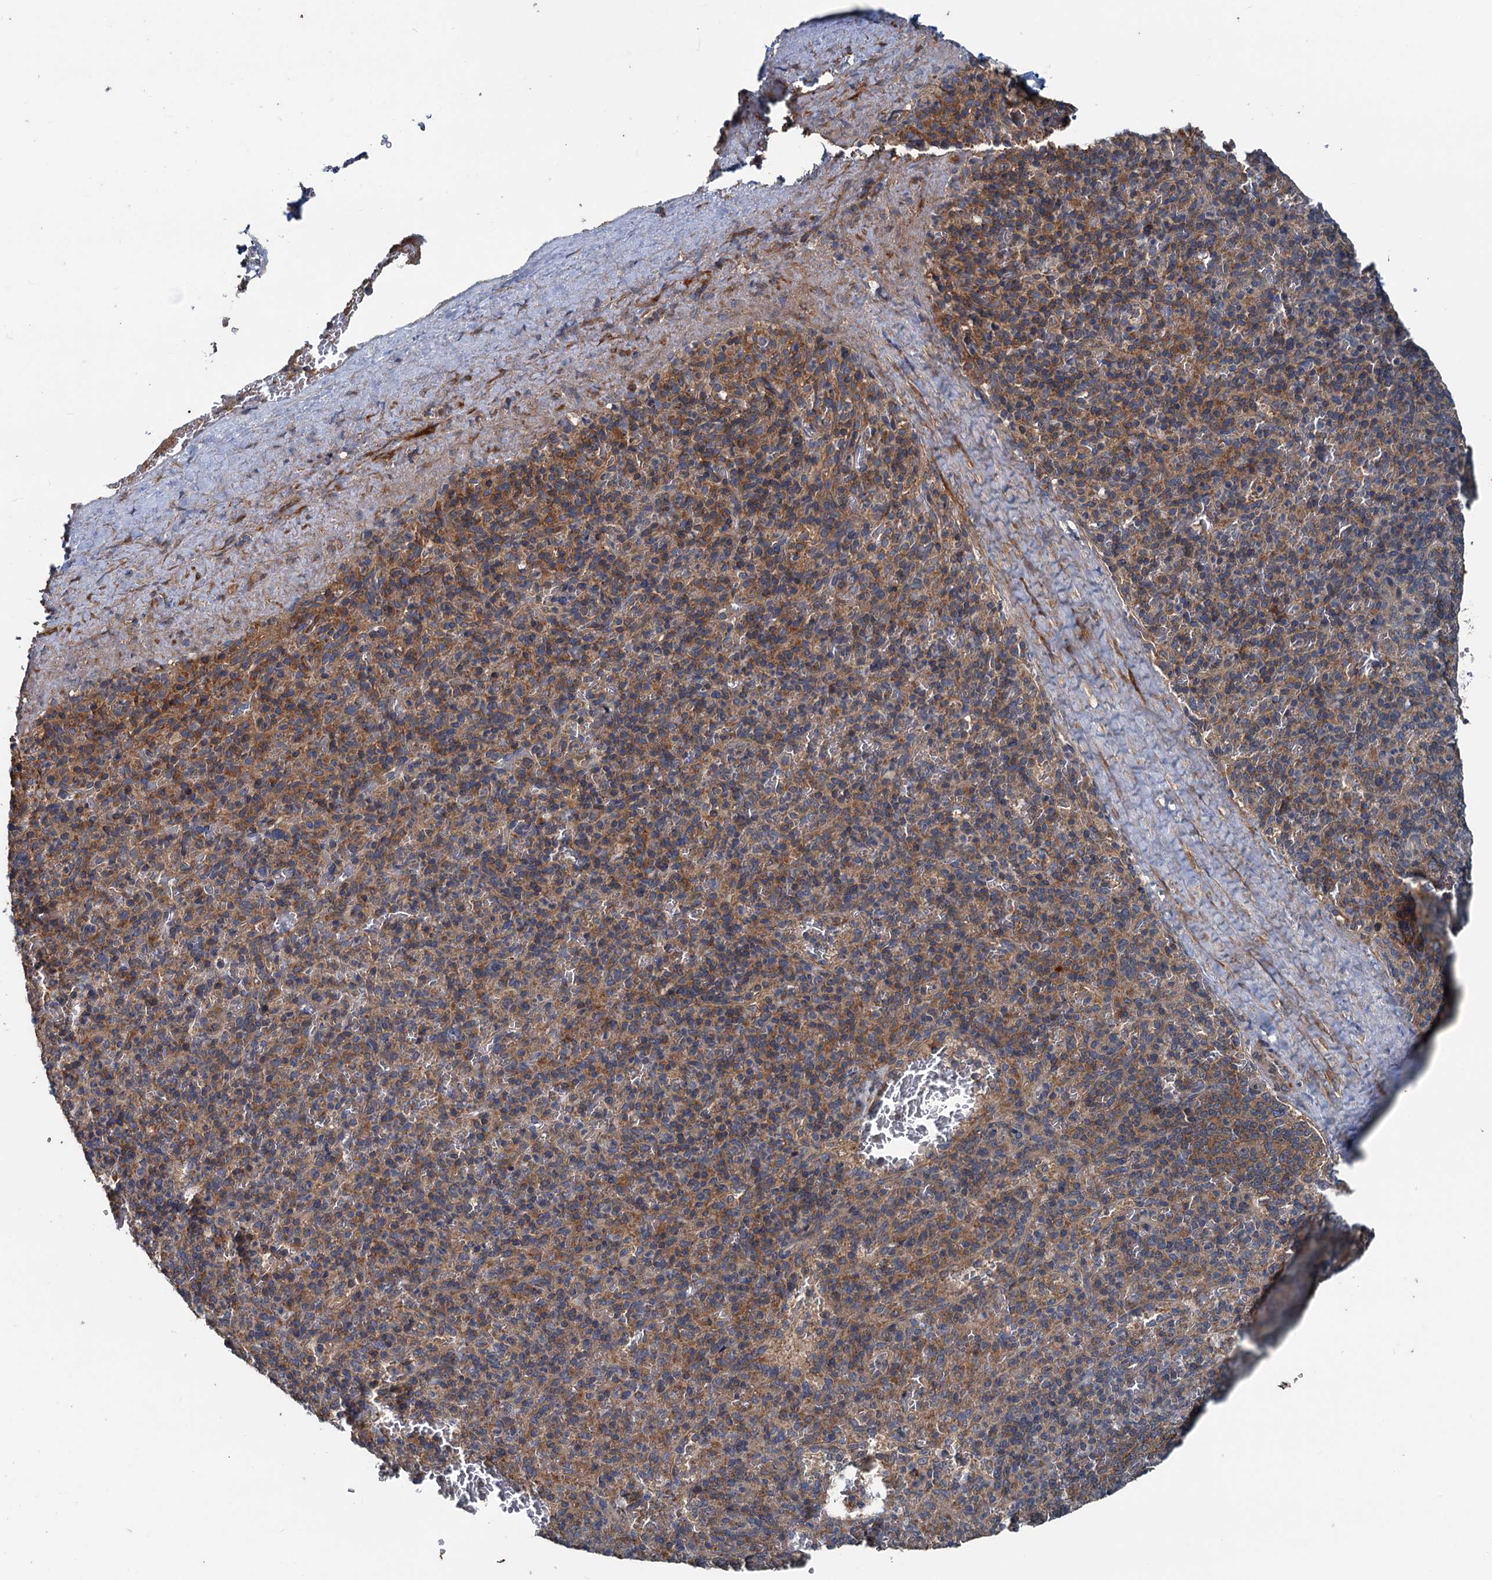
{"staining": {"intensity": "moderate", "quantity": "25%-75%", "location": "cytoplasmic/membranous"}, "tissue": "spleen", "cell_type": "Cells in red pulp", "image_type": "normal", "snomed": [{"axis": "morphology", "description": "Normal tissue, NOS"}, {"axis": "topography", "description": "Spleen"}], "caption": "The immunohistochemical stain highlights moderate cytoplasmic/membranous positivity in cells in red pulp of normal spleen. Nuclei are stained in blue.", "gene": "TEDC1", "patient": {"sex": "male", "age": 82}}